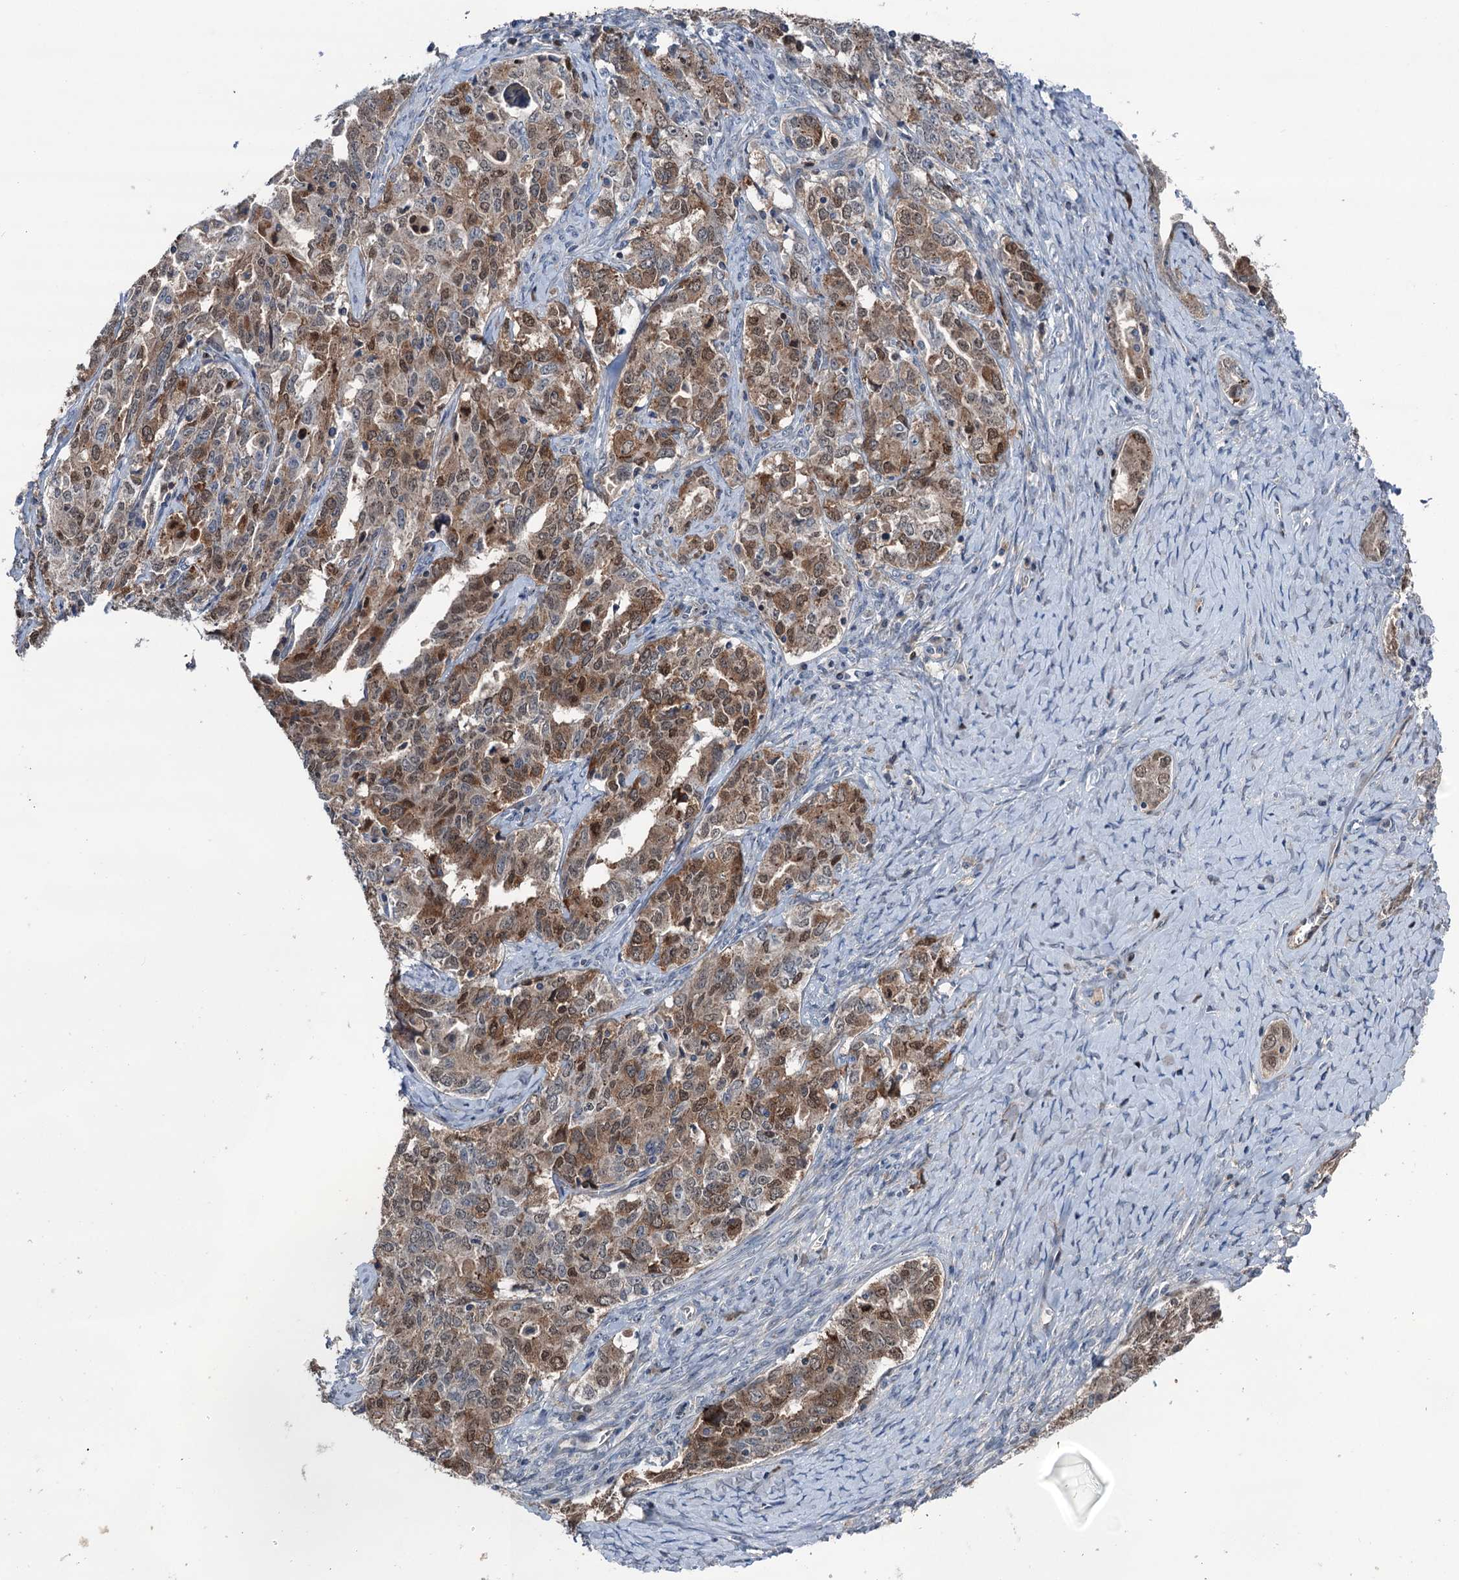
{"staining": {"intensity": "strong", "quantity": "25%-75%", "location": "cytoplasmic/membranous"}, "tissue": "ovarian cancer", "cell_type": "Tumor cells", "image_type": "cancer", "snomed": [{"axis": "morphology", "description": "Carcinoma, endometroid"}, {"axis": "topography", "description": "Ovary"}], "caption": "Tumor cells demonstrate strong cytoplasmic/membranous expression in about 25%-75% of cells in ovarian endometroid carcinoma.", "gene": "NCAPD2", "patient": {"sex": "female", "age": 62}}